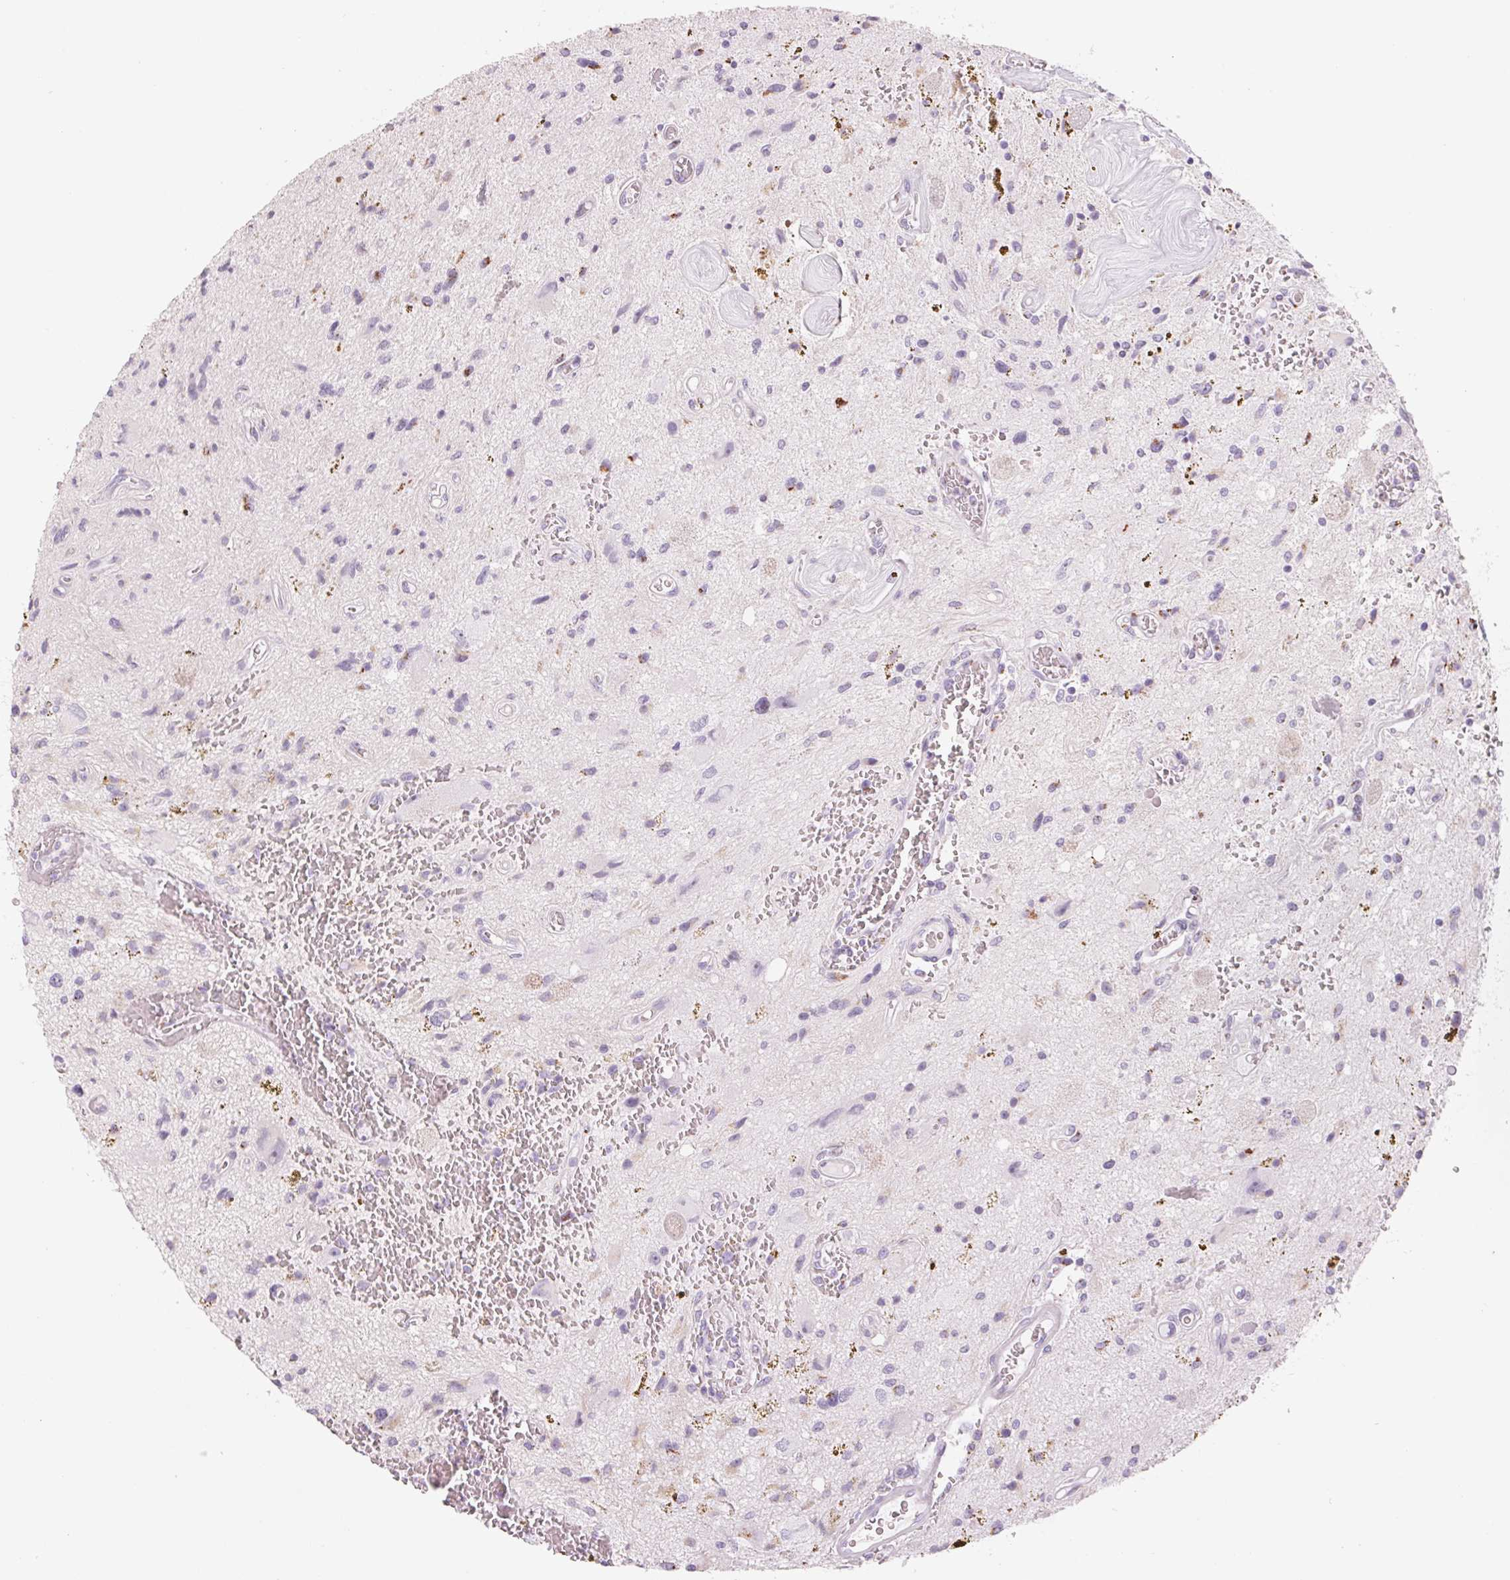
{"staining": {"intensity": "negative", "quantity": "none", "location": "none"}, "tissue": "glioma", "cell_type": "Tumor cells", "image_type": "cancer", "snomed": [{"axis": "morphology", "description": "Glioma, malignant, Low grade"}, {"axis": "topography", "description": "Cerebellum"}], "caption": "Protein analysis of malignant low-grade glioma displays no significant positivity in tumor cells. (DAB (3,3'-diaminobenzidine) IHC with hematoxylin counter stain).", "gene": "GALNT7", "patient": {"sex": "female", "age": 14}}